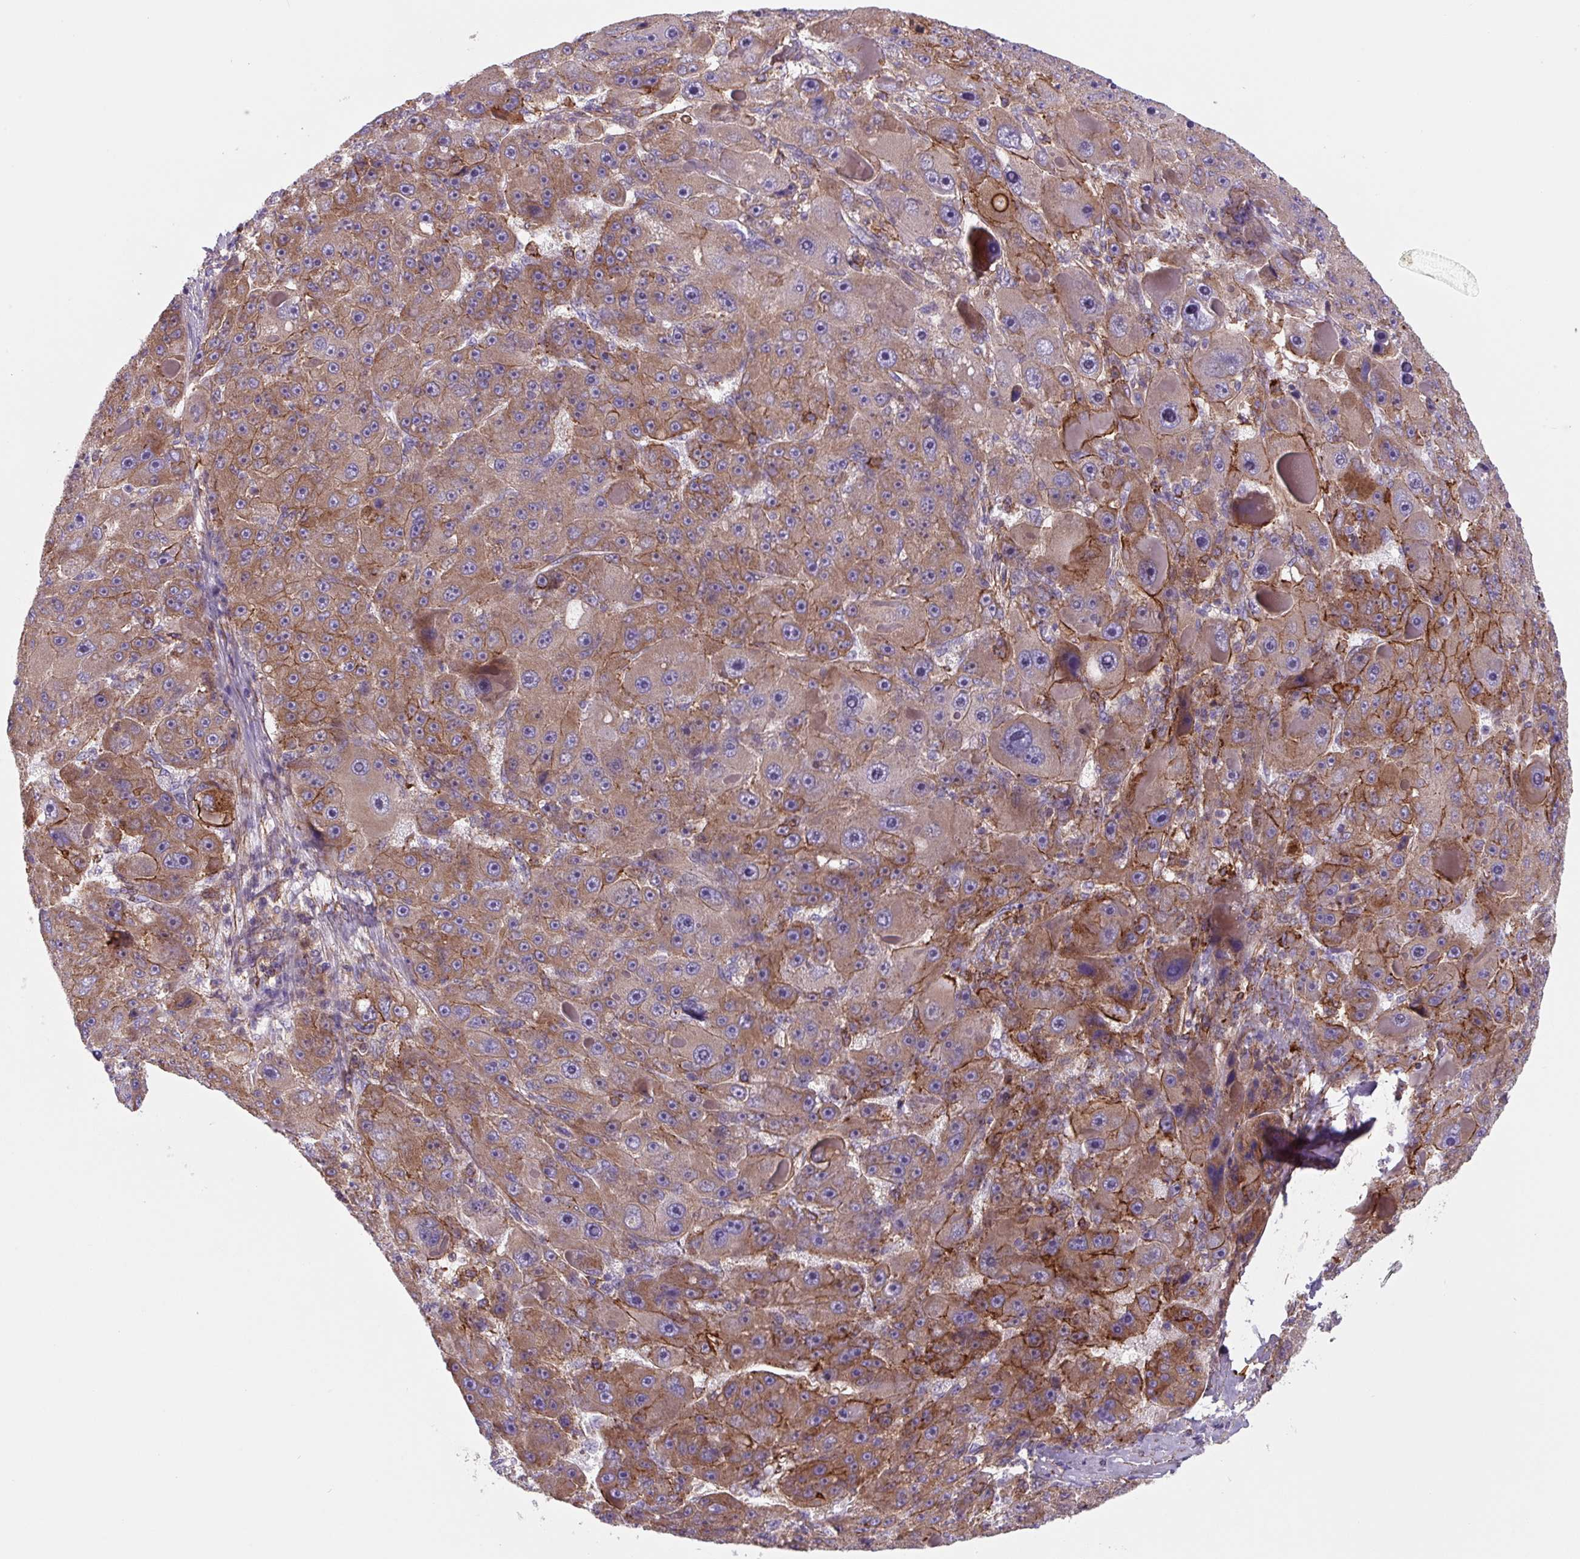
{"staining": {"intensity": "moderate", "quantity": ">75%", "location": "cytoplasmic/membranous"}, "tissue": "liver cancer", "cell_type": "Tumor cells", "image_type": "cancer", "snomed": [{"axis": "morphology", "description": "Carcinoma, Hepatocellular, NOS"}, {"axis": "topography", "description": "Liver"}], "caption": "Liver cancer stained with a protein marker reveals moderate staining in tumor cells.", "gene": "DHFR2", "patient": {"sex": "male", "age": 76}}